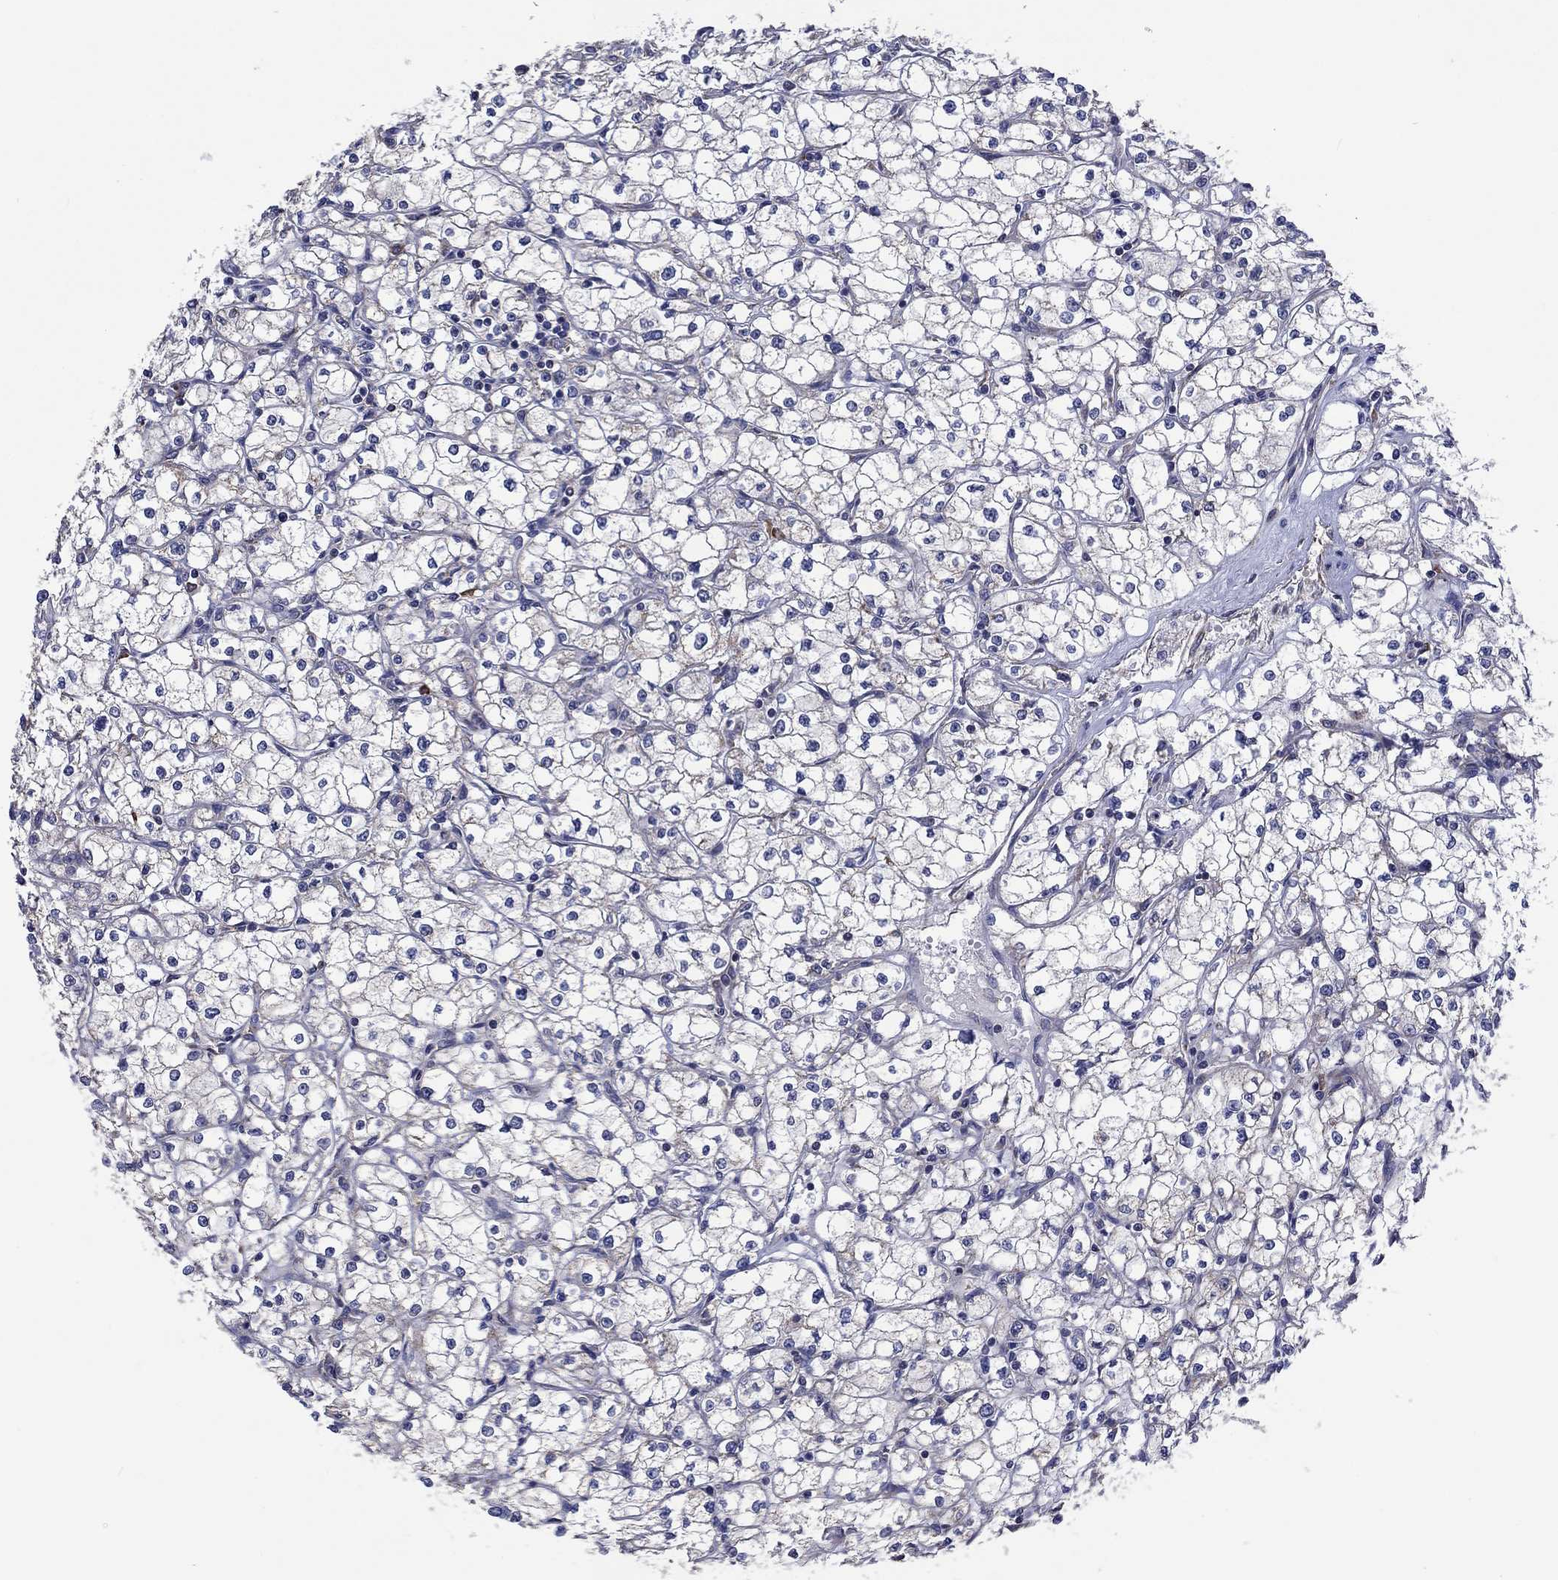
{"staining": {"intensity": "negative", "quantity": "none", "location": "none"}, "tissue": "renal cancer", "cell_type": "Tumor cells", "image_type": "cancer", "snomed": [{"axis": "morphology", "description": "Adenocarcinoma, NOS"}, {"axis": "topography", "description": "Kidney"}], "caption": "Tumor cells are negative for brown protein staining in renal adenocarcinoma.", "gene": "RPLP0", "patient": {"sex": "male", "age": 67}}